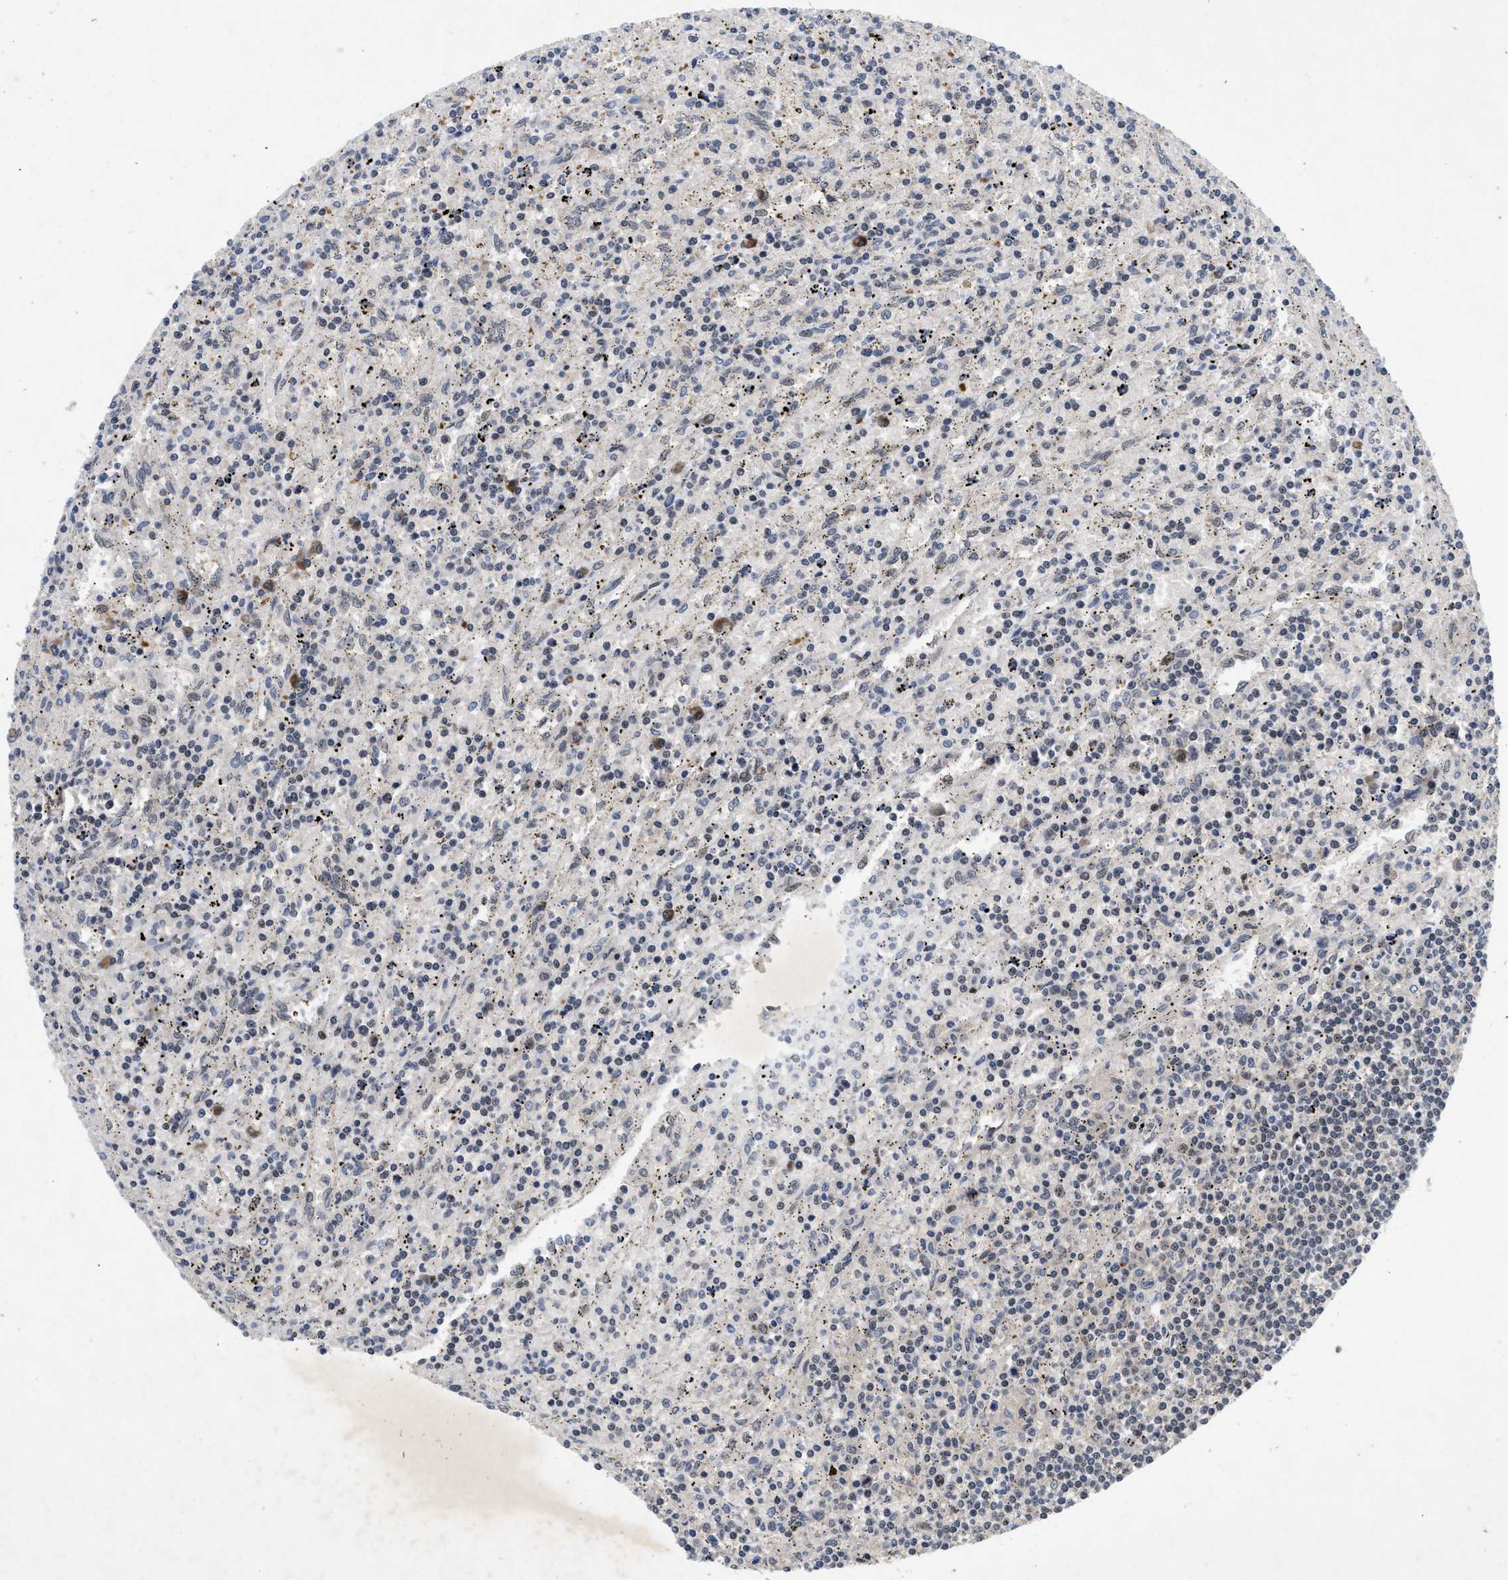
{"staining": {"intensity": "weak", "quantity": "<25%", "location": "nuclear"}, "tissue": "lymphoma", "cell_type": "Tumor cells", "image_type": "cancer", "snomed": [{"axis": "morphology", "description": "Malignant lymphoma, non-Hodgkin's type, Low grade"}, {"axis": "topography", "description": "Spleen"}], "caption": "IHC image of human low-grade malignant lymphoma, non-Hodgkin's type stained for a protein (brown), which demonstrates no staining in tumor cells. Brightfield microscopy of immunohistochemistry stained with DAB (3,3'-diaminobenzidine) (brown) and hematoxylin (blue), captured at high magnification.", "gene": "ZNF346", "patient": {"sex": "male", "age": 76}}